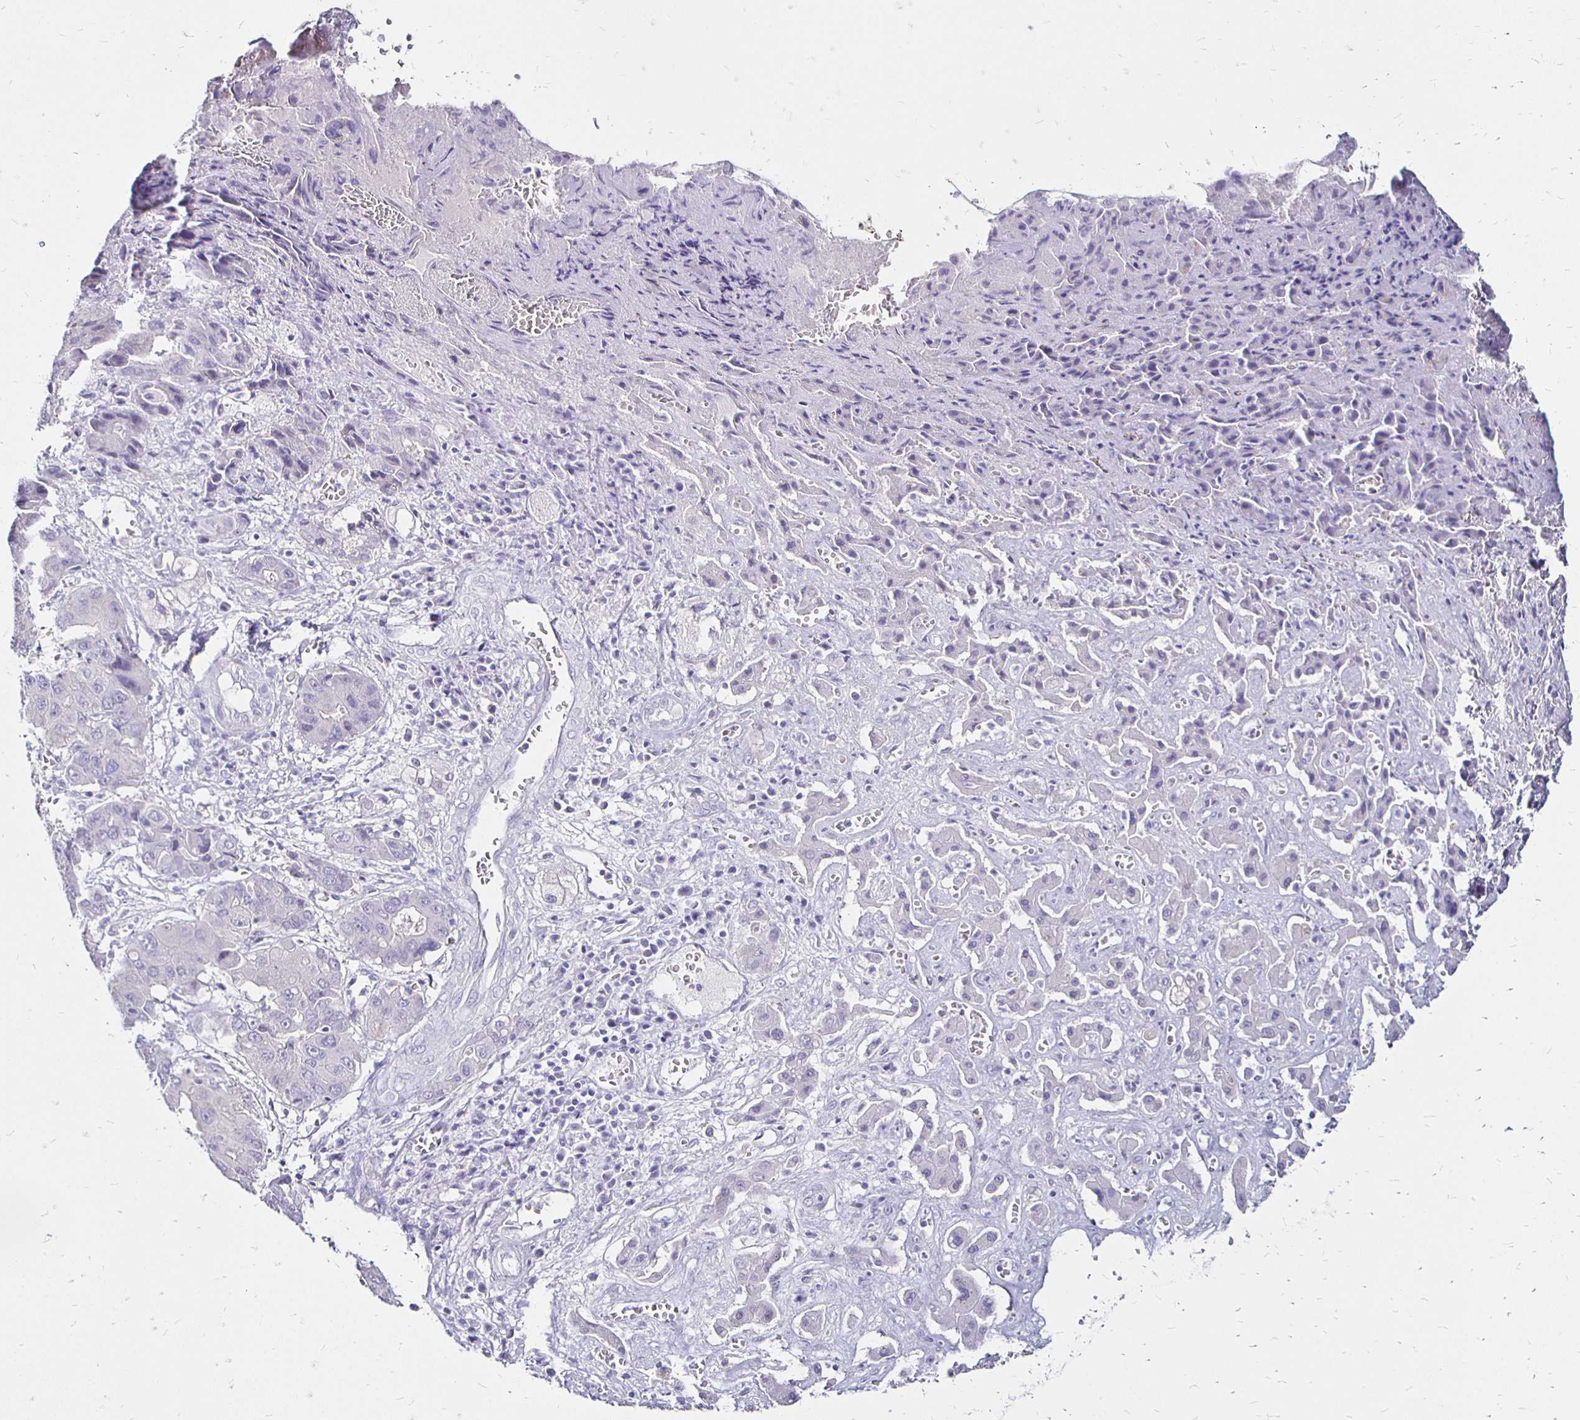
{"staining": {"intensity": "negative", "quantity": "none", "location": "none"}, "tissue": "liver cancer", "cell_type": "Tumor cells", "image_type": "cancer", "snomed": [{"axis": "morphology", "description": "Cholangiocarcinoma"}, {"axis": "topography", "description": "Liver"}], "caption": "Tumor cells show no significant expression in cholangiocarcinoma (liver).", "gene": "IRGC", "patient": {"sex": "male", "age": 67}}